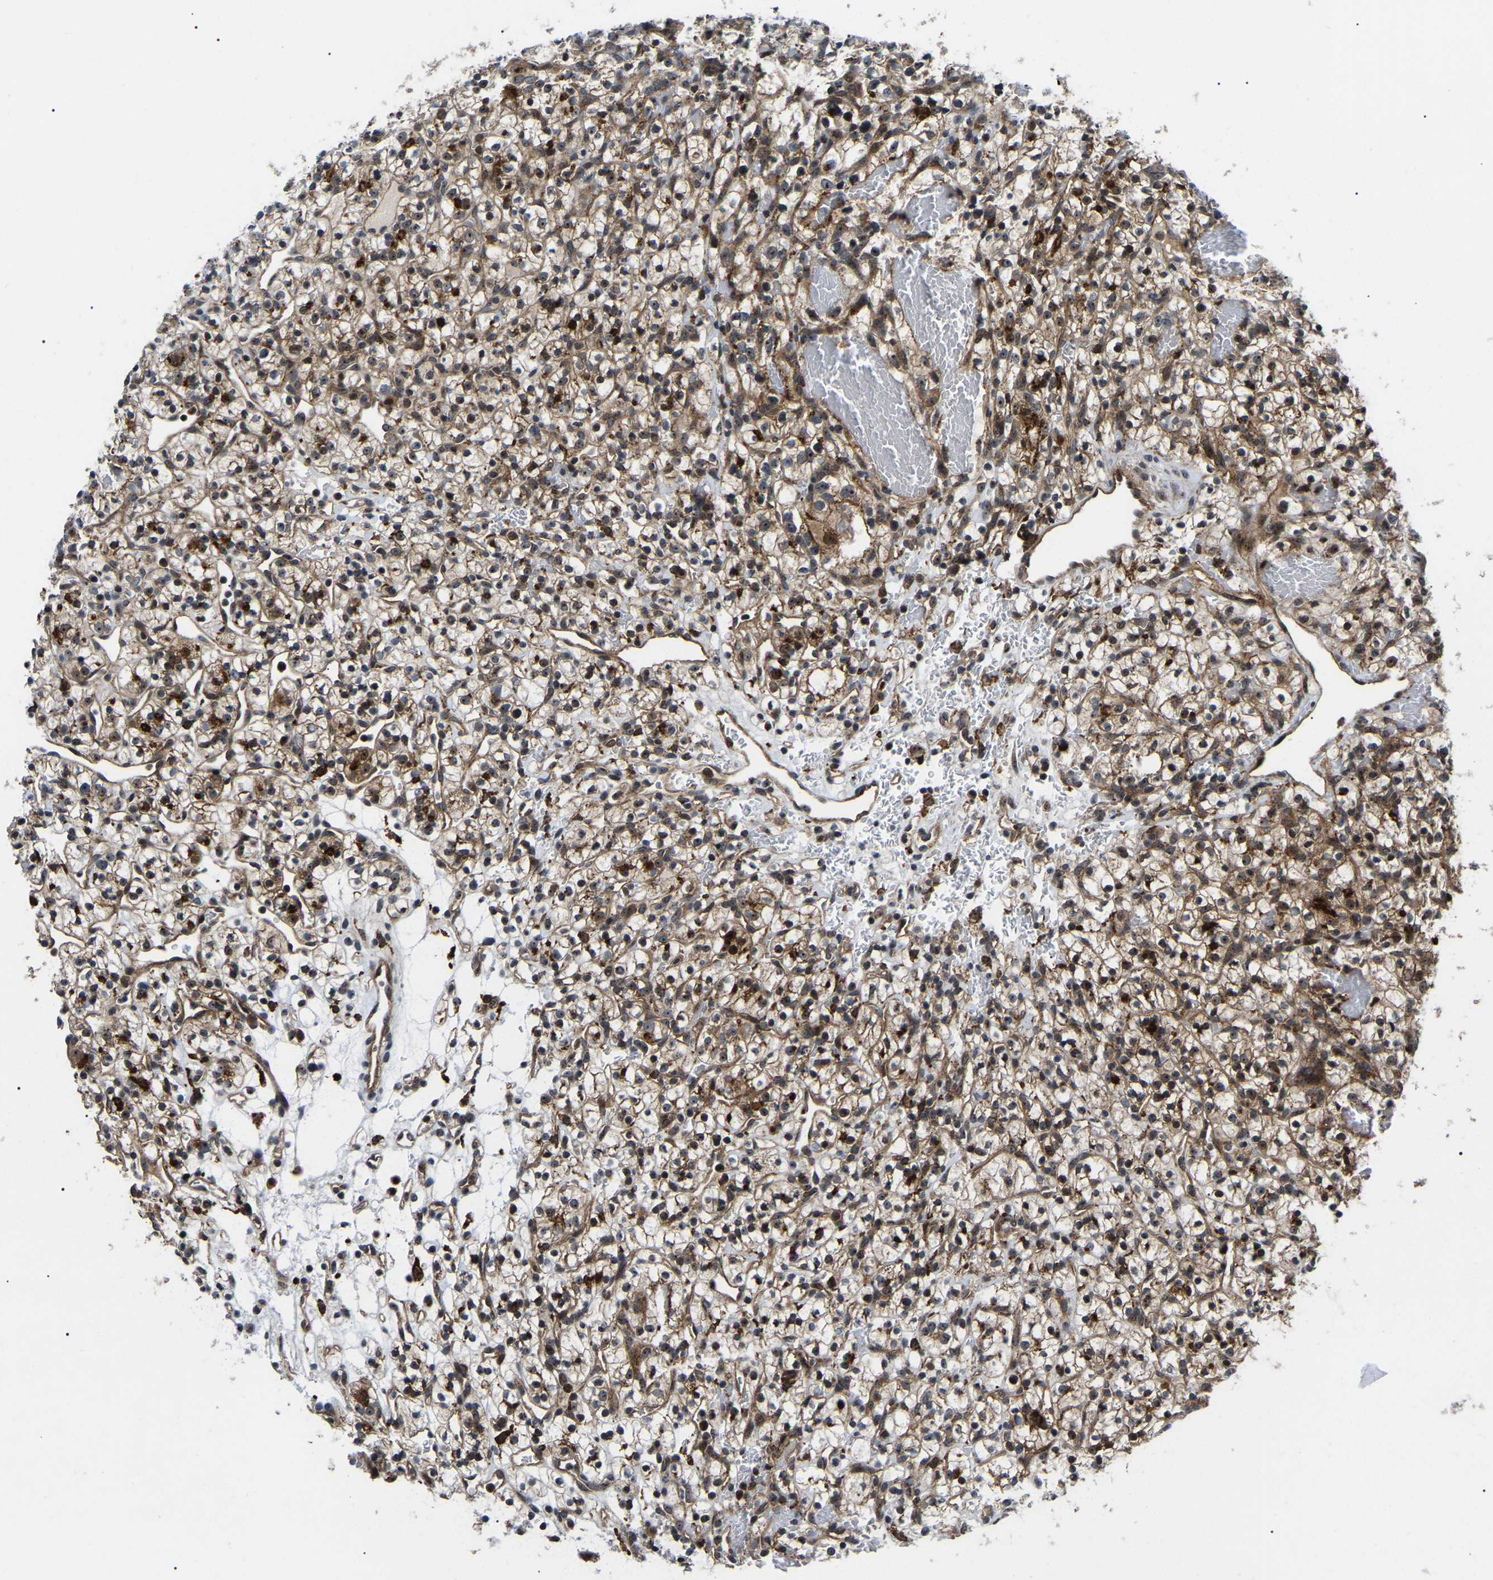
{"staining": {"intensity": "moderate", "quantity": ">75%", "location": "cytoplasmic/membranous,nuclear"}, "tissue": "renal cancer", "cell_type": "Tumor cells", "image_type": "cancer", "snomed": [{"axis": "morphology", "description": "Adenocarcinoma, NOS"}, {"axis": "topography", "description": "Kidney"}], "caption": "Renal cancer (adenocarcinoma) stained for a protein displays moderate cytoplasmic/membranous and nuclear positivity in tumor cells. (DAB (3,3'-diaminobenzidine) IHC, brown staining for protein, blue staining for nuclei).", "gene": "RRP1B", "patient": {"sex": "female", "age": 57}}